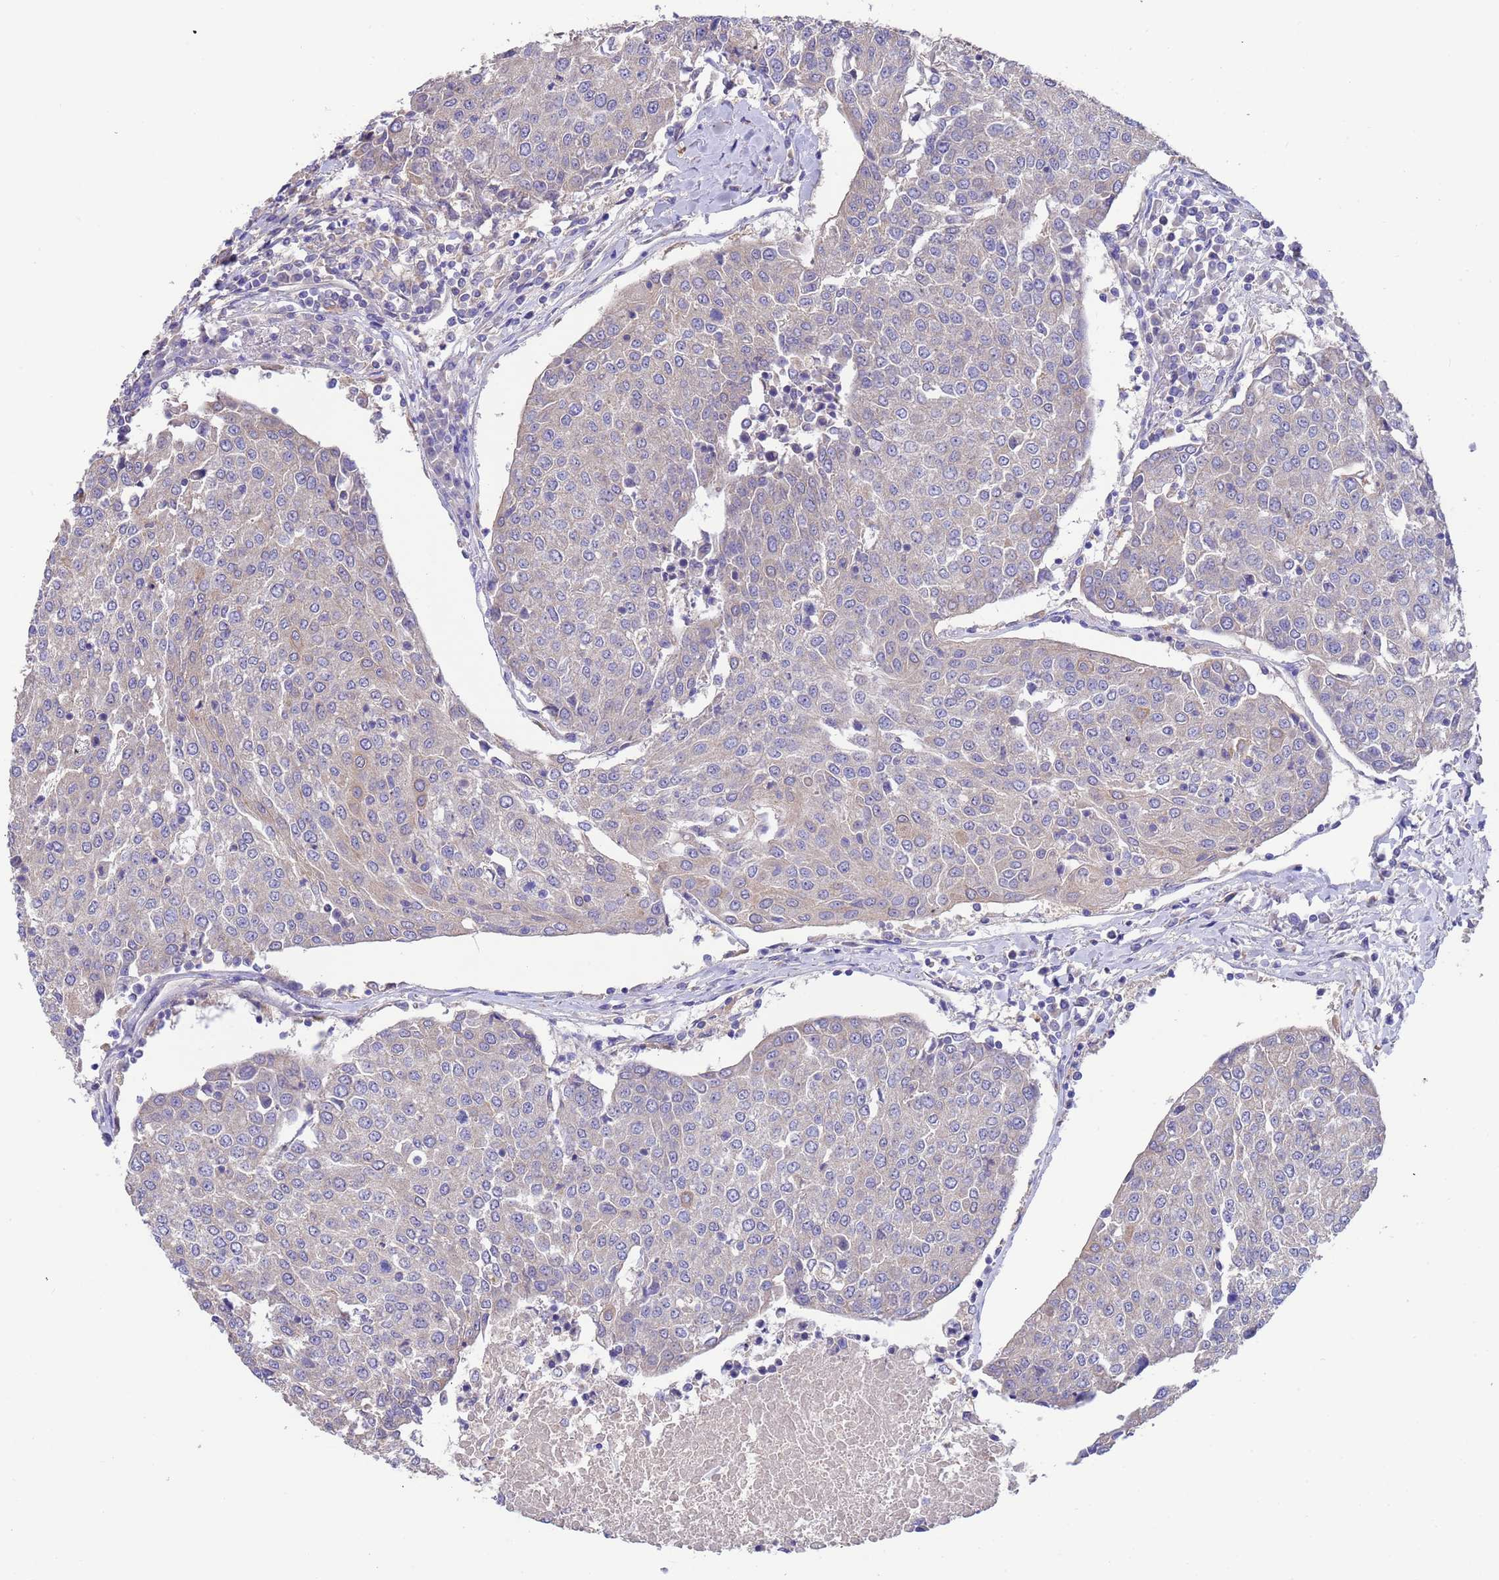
{"staining": {"intensity": "negative", "quantity": "none", "location": "none"}, "tissue": "urothelial cancer", "cell_type": "Tumor cells", "image_type": "cancer", "snomed": [{"axis": "morphology", "description": "Urothelial carcinoma, High grade"}, {"axis": "topography", "description": "Urinary bladder"}], "caption": "Immunohistochemistry of urothelial cancer exhibits no positivity in tumor cells.", "gene": "SRL", "patient": {"sex": "female", "age": 85}}